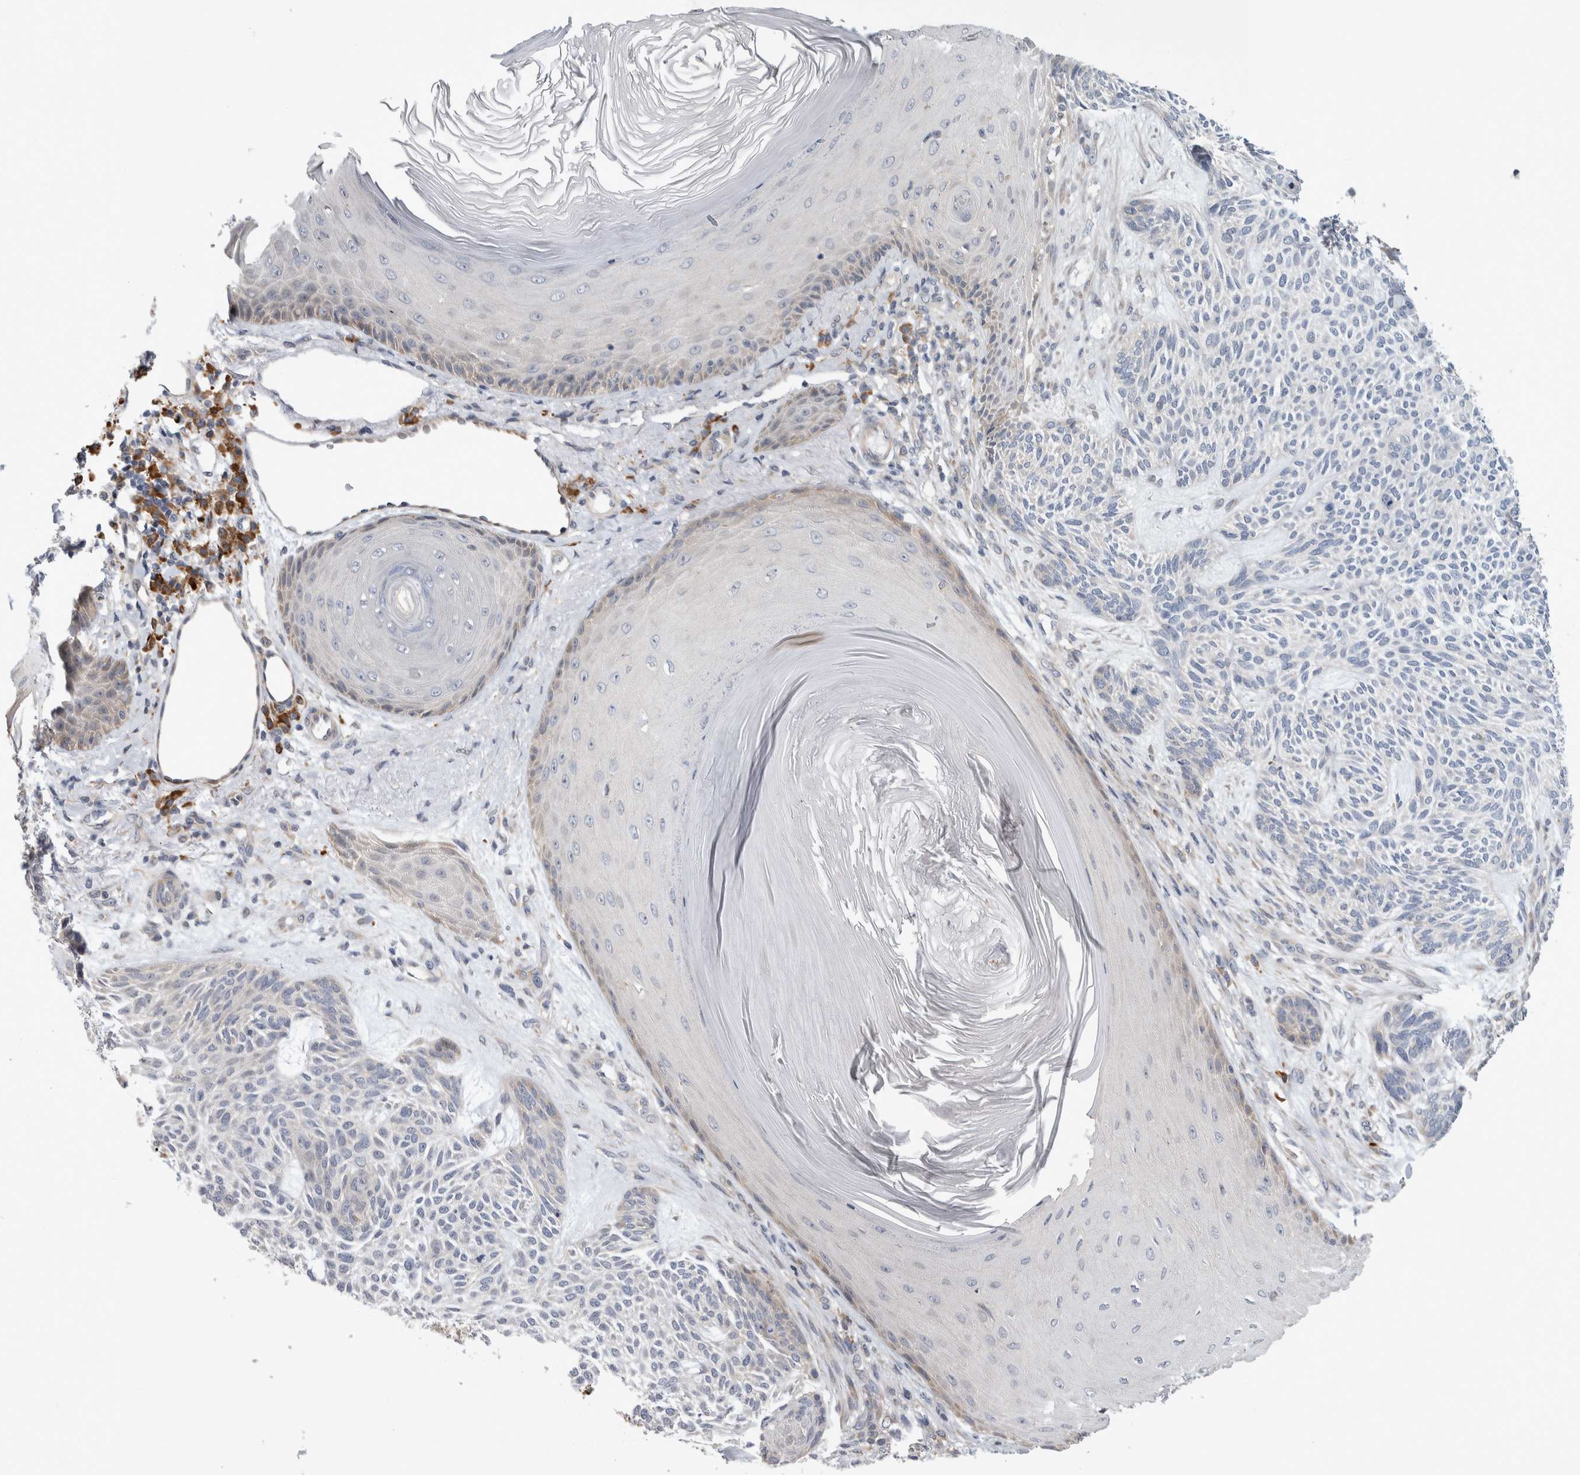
{"staining": {"intensity": "negative", "quantity": "none", "location": "none"}, "tissue": "skin cancer", "cell_type": "Tumor cells", "image_type": "cancer", "snomed": [{"axis": "morphology", "description": "Basal cell carcinoma"}, {"axis": "topography", "description": "Skin"}], "caption": "Immunohistochemical staining of human skin cancer (basal cell carcinoma) reveals no significant expression in tumor cells. The staining is performed using DAB brown chromogen with nuclei counter-stained in using hematoxylin.", "gene": "IBTK", "patient": {"sex": "male", "age": 55}}